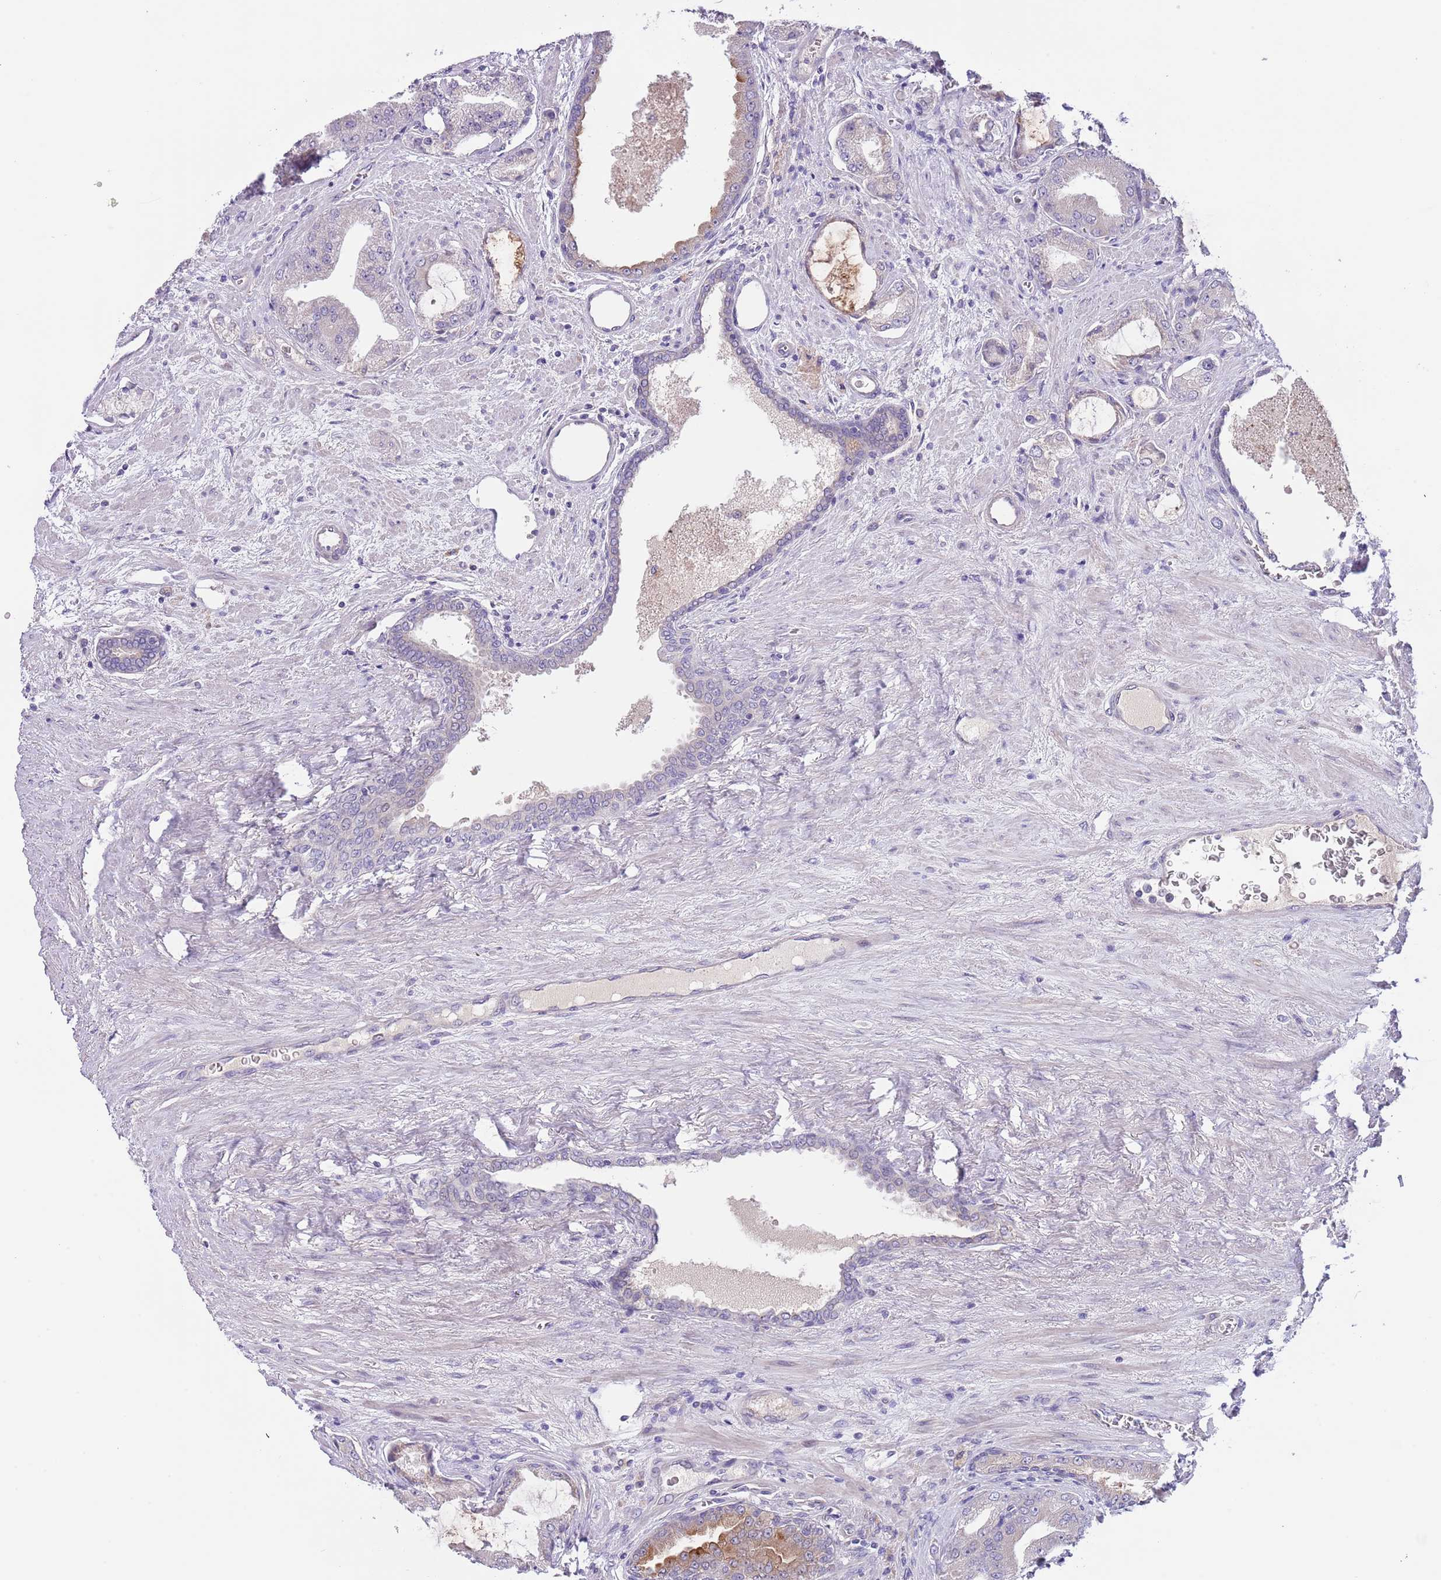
{"staining": {"intensity": "negative", "quantity": "none", "location": "none"}, "tissue": "prostate cancer", "cell_type": "Tumor cells", "image_type": "cancer", "snomed": [{"axis": "morphology", "description": "Adenocarcinoma, High grade"}, {"axis": "topography", "description": "Prostate"}], "caption": "Human prostate adenocarcinoma (high-grade) stained for a protein using IHC displays no positivity in tumor cells.", "gene": "AP1S2", "patient": {"sex": "male", "age": 68}}